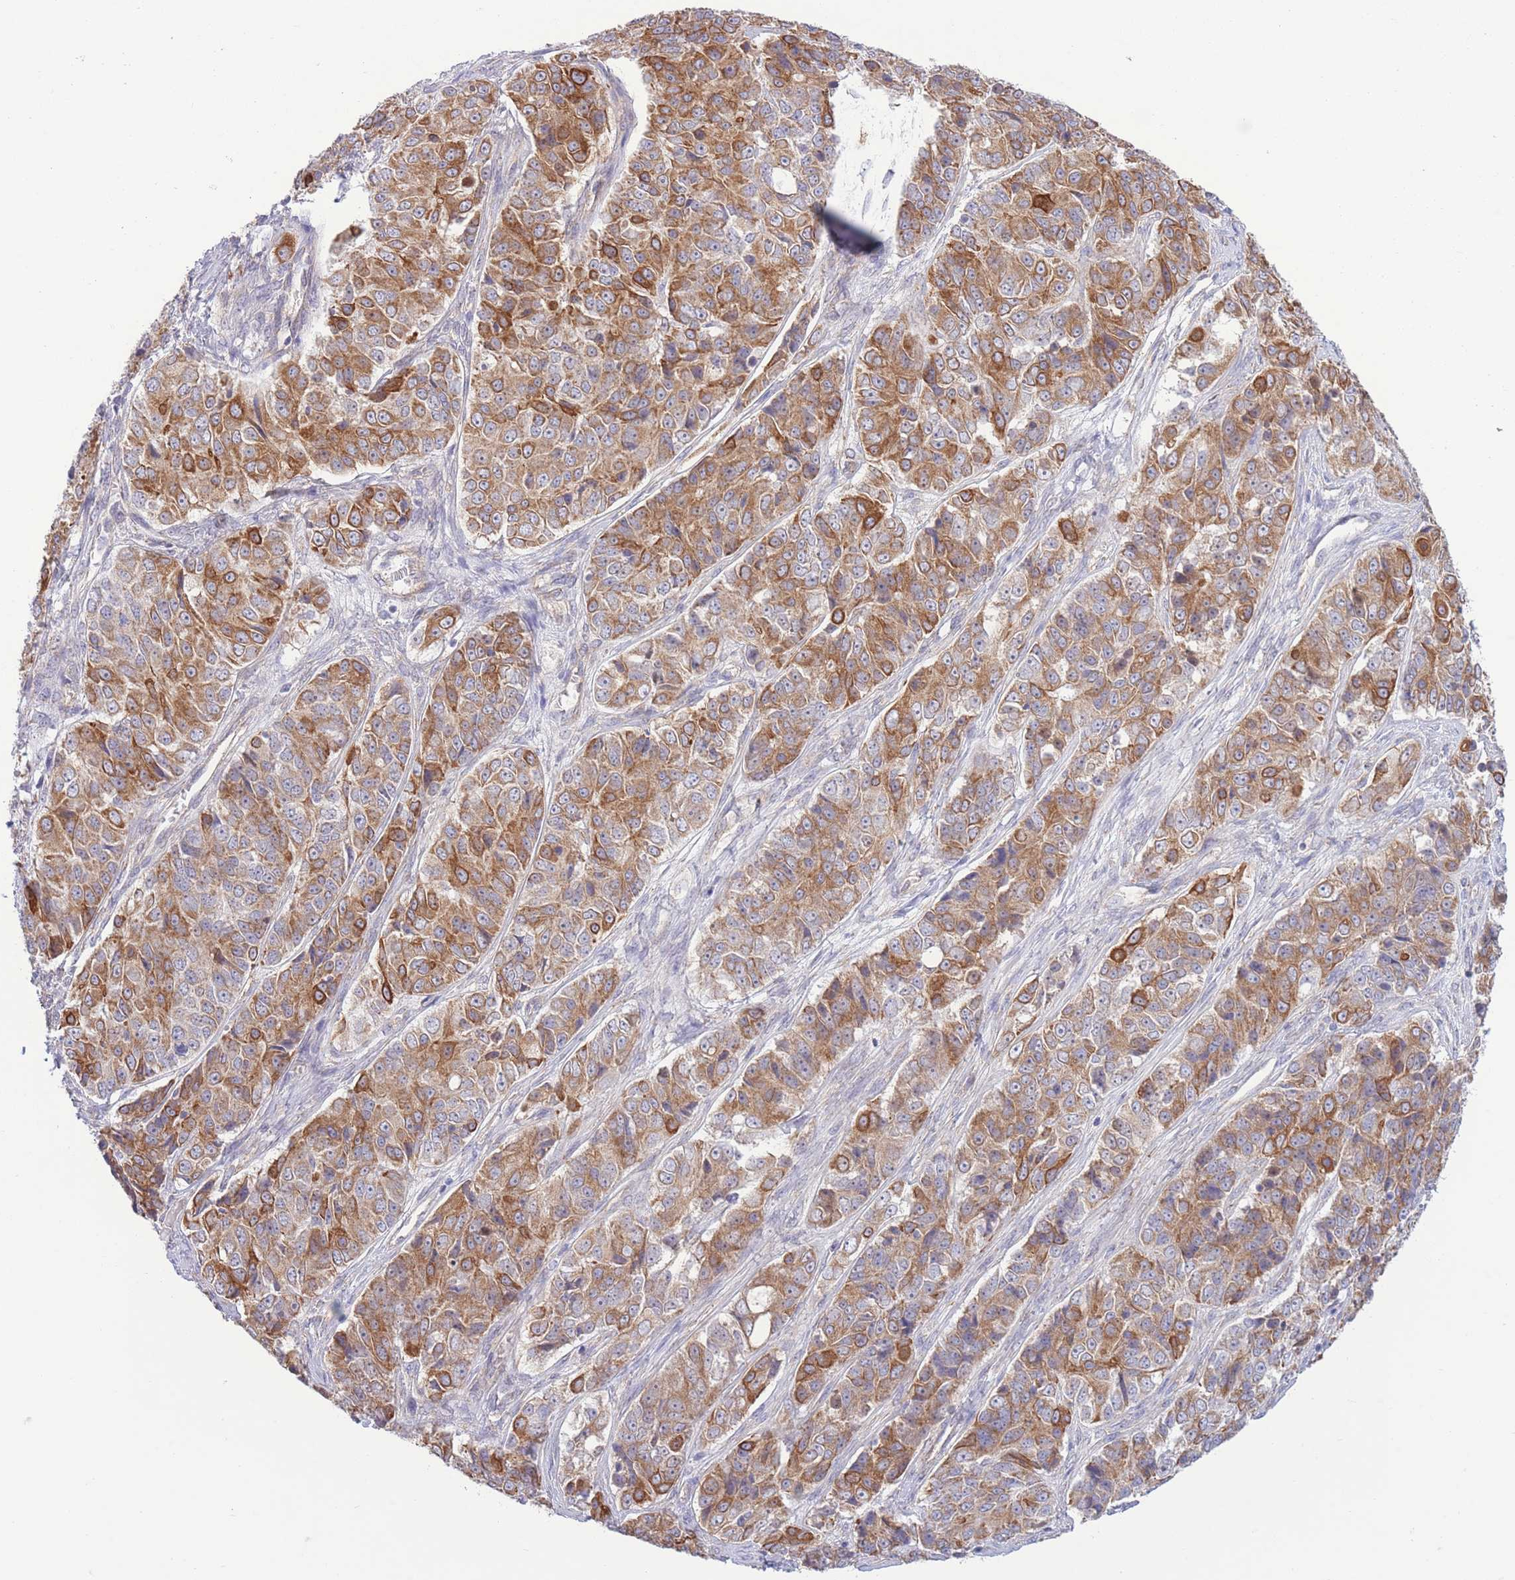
{"staining": {"intensity": "moderate", "quantity": ">75%", "location": "cytoplasmic/membranous"}, "tissue": "ovarian cancer", "cell_type": "Tumor cells", "image_type": "cancer", "snomed": [{"axis": "morphology", "description": "Carcinoma, endometroid"}, {"axis": "topography", "description": "Ovary"}], "caption": "The photomicrograph shows immunohistochemical staining of ovarian endometroid carcinoma. There is moderate cytoplasmic/membranous expression is appreciated in approximately >75% of tumor cells.", "gene": "MRPS31", "patient": {"sex": "female", "age": 51}}